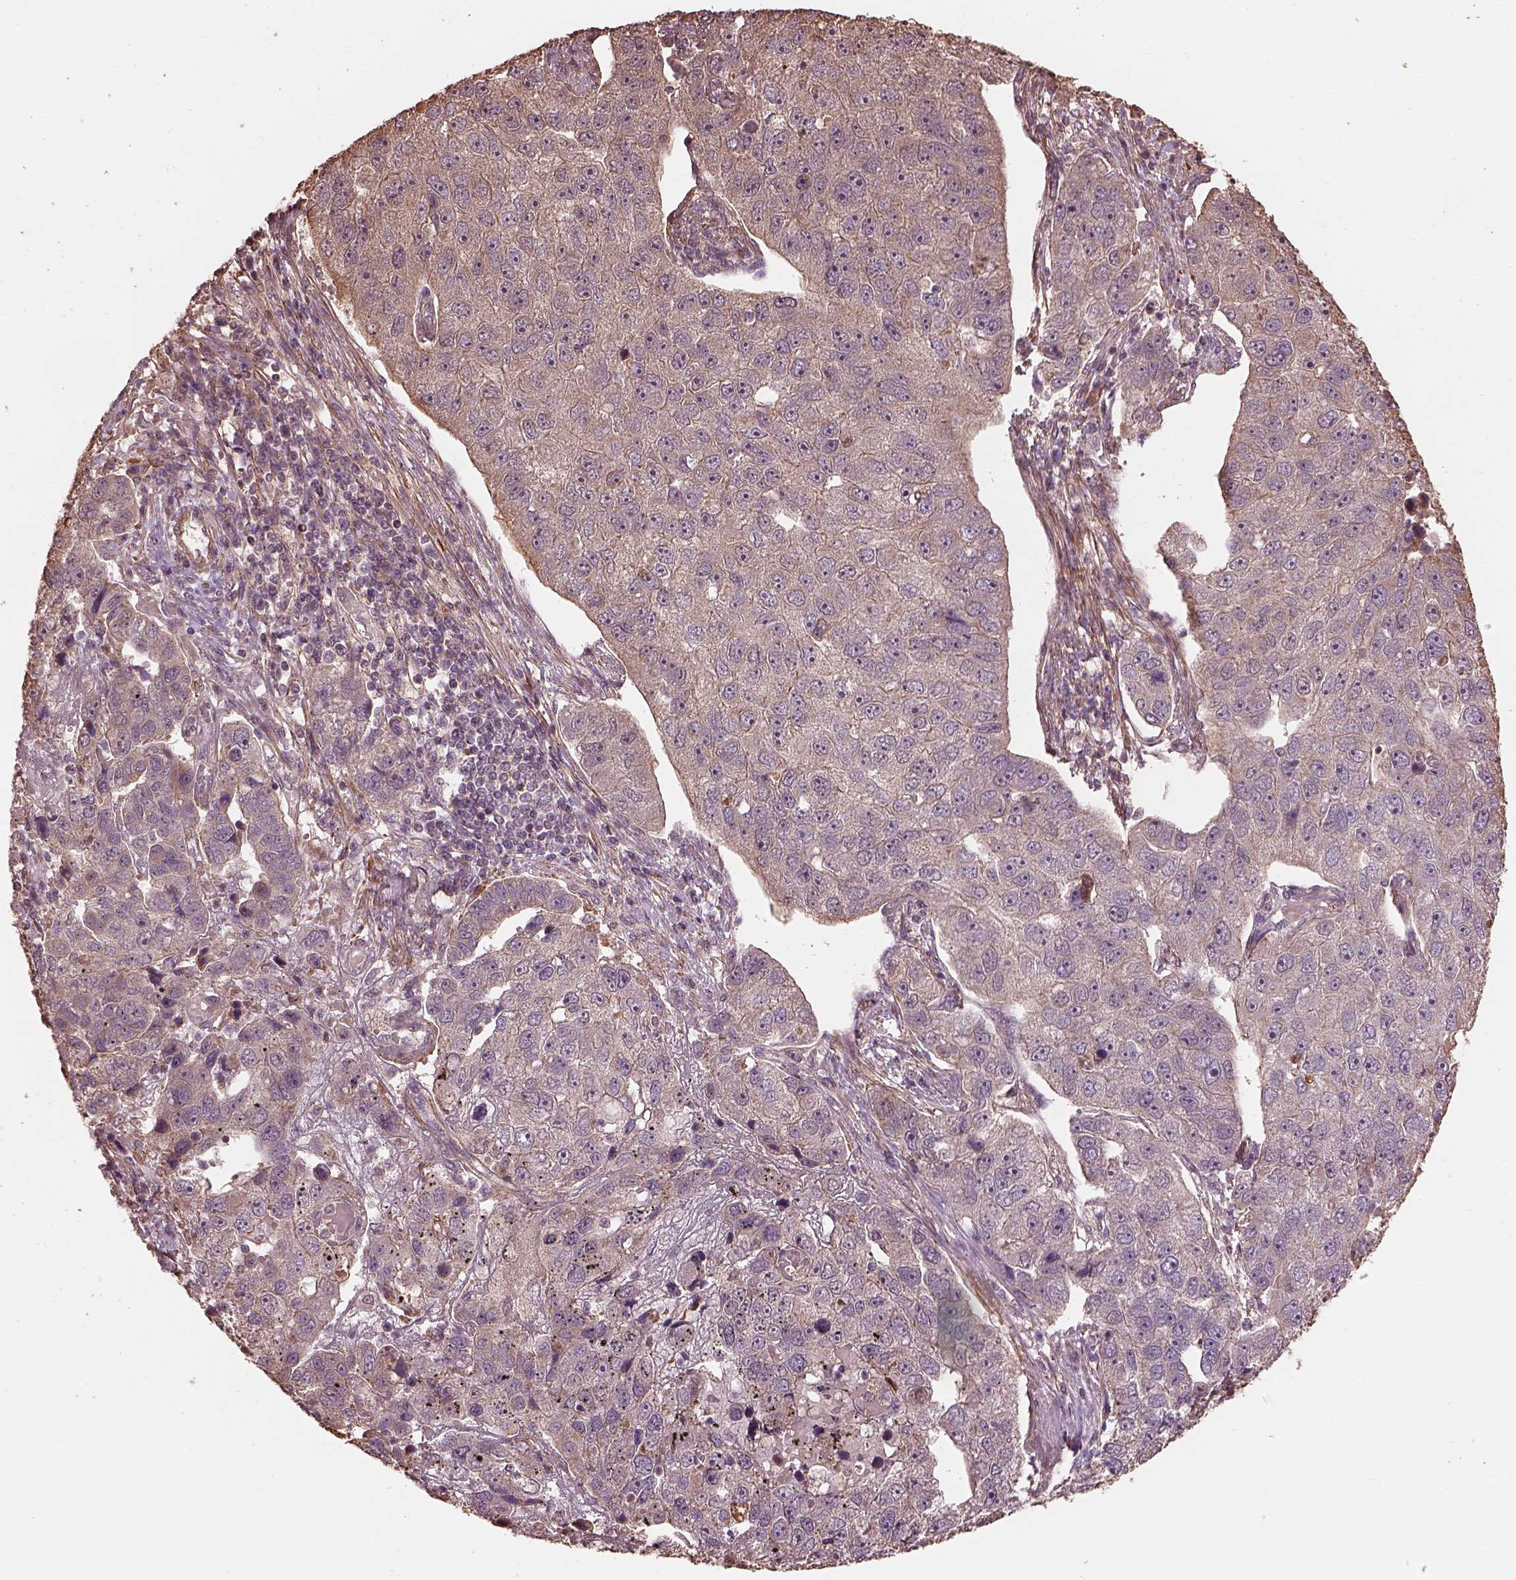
{"staining": {"intensity": "moderate", "quantity": "<25%", "location": "cytoplasmic/membranous"}, "tissue": "pancreatic cancer", "cell_type": "Tumor cells", "image_type": "cancer", "snomed": [{"axis": "morphology", "description": "Adenocarcinoma, NOS"}, {"axis": "topography", "description": "Pancreas"}], "caption": "Immunohistochemistry histopathology image of human pancreatic cancer stained for a protein (brown), which displays low levels of moderate cytoplasmic/membranous positivity in approximately <25% of tumor cells.", "gene": "METTL4", "patient": {"sex": "female", "age": 61}}